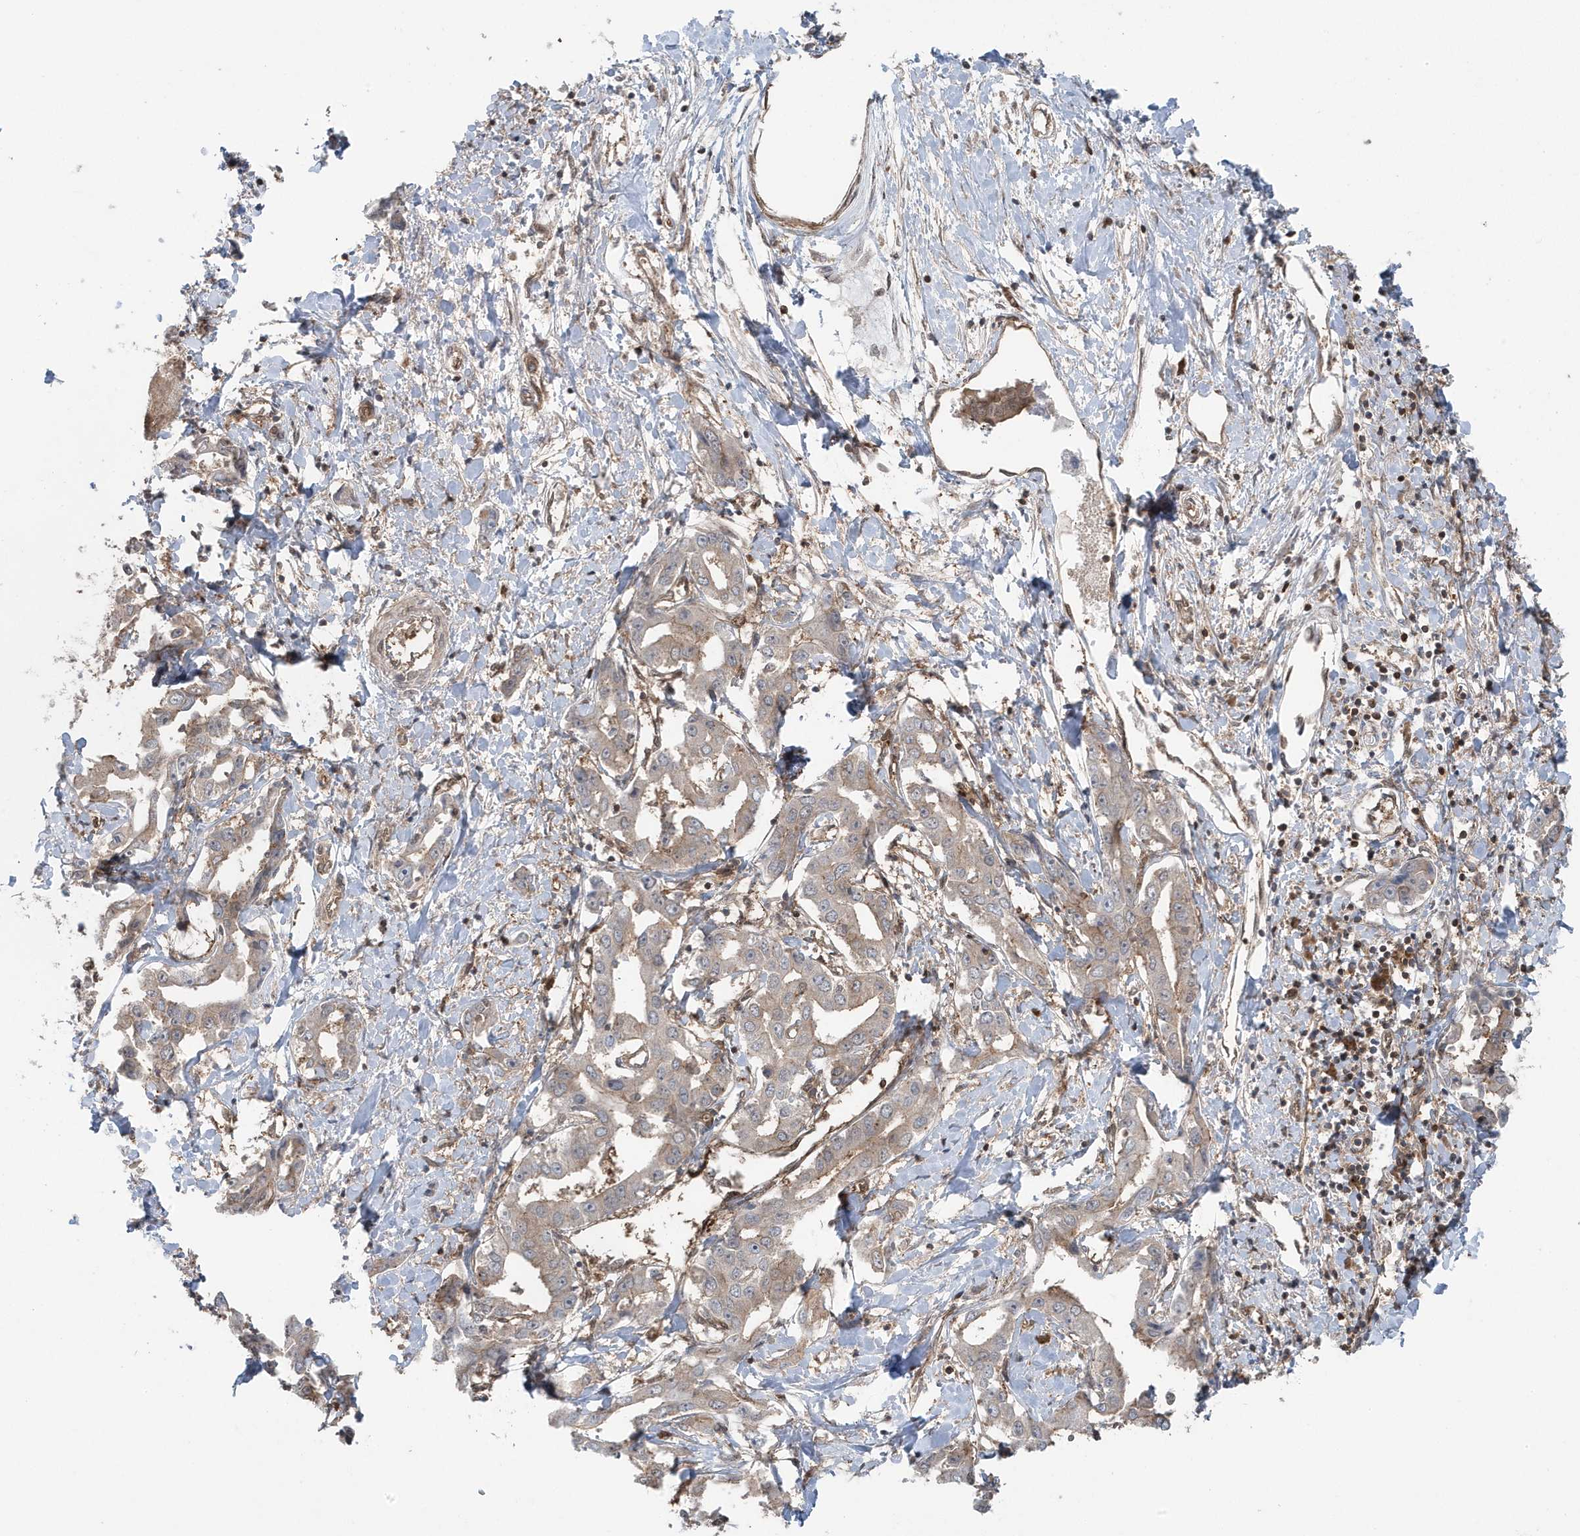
{"staining": {"intensity": "moderate", "quantity": "25%-75%", "location": "cytoplasmic/membranous"}, "tissue": "liver cancer", "cell_type": "Tumor cells", "image_type": "cancer", "snomed": [{"axis": "morphology", "description": "Cholangiocarcinoma"}, {"axis": "topography", "description": "Liver"}], "caption": "A brown stain labels moderate cytoplasmic/membranous positivity of a protein in human liver cancer tumor cells. (DAB IHC with brightfield microscopy, high magnification).", "gene": "MAPK1IP1L", "patient": {"sex": "male", "age": 59}}